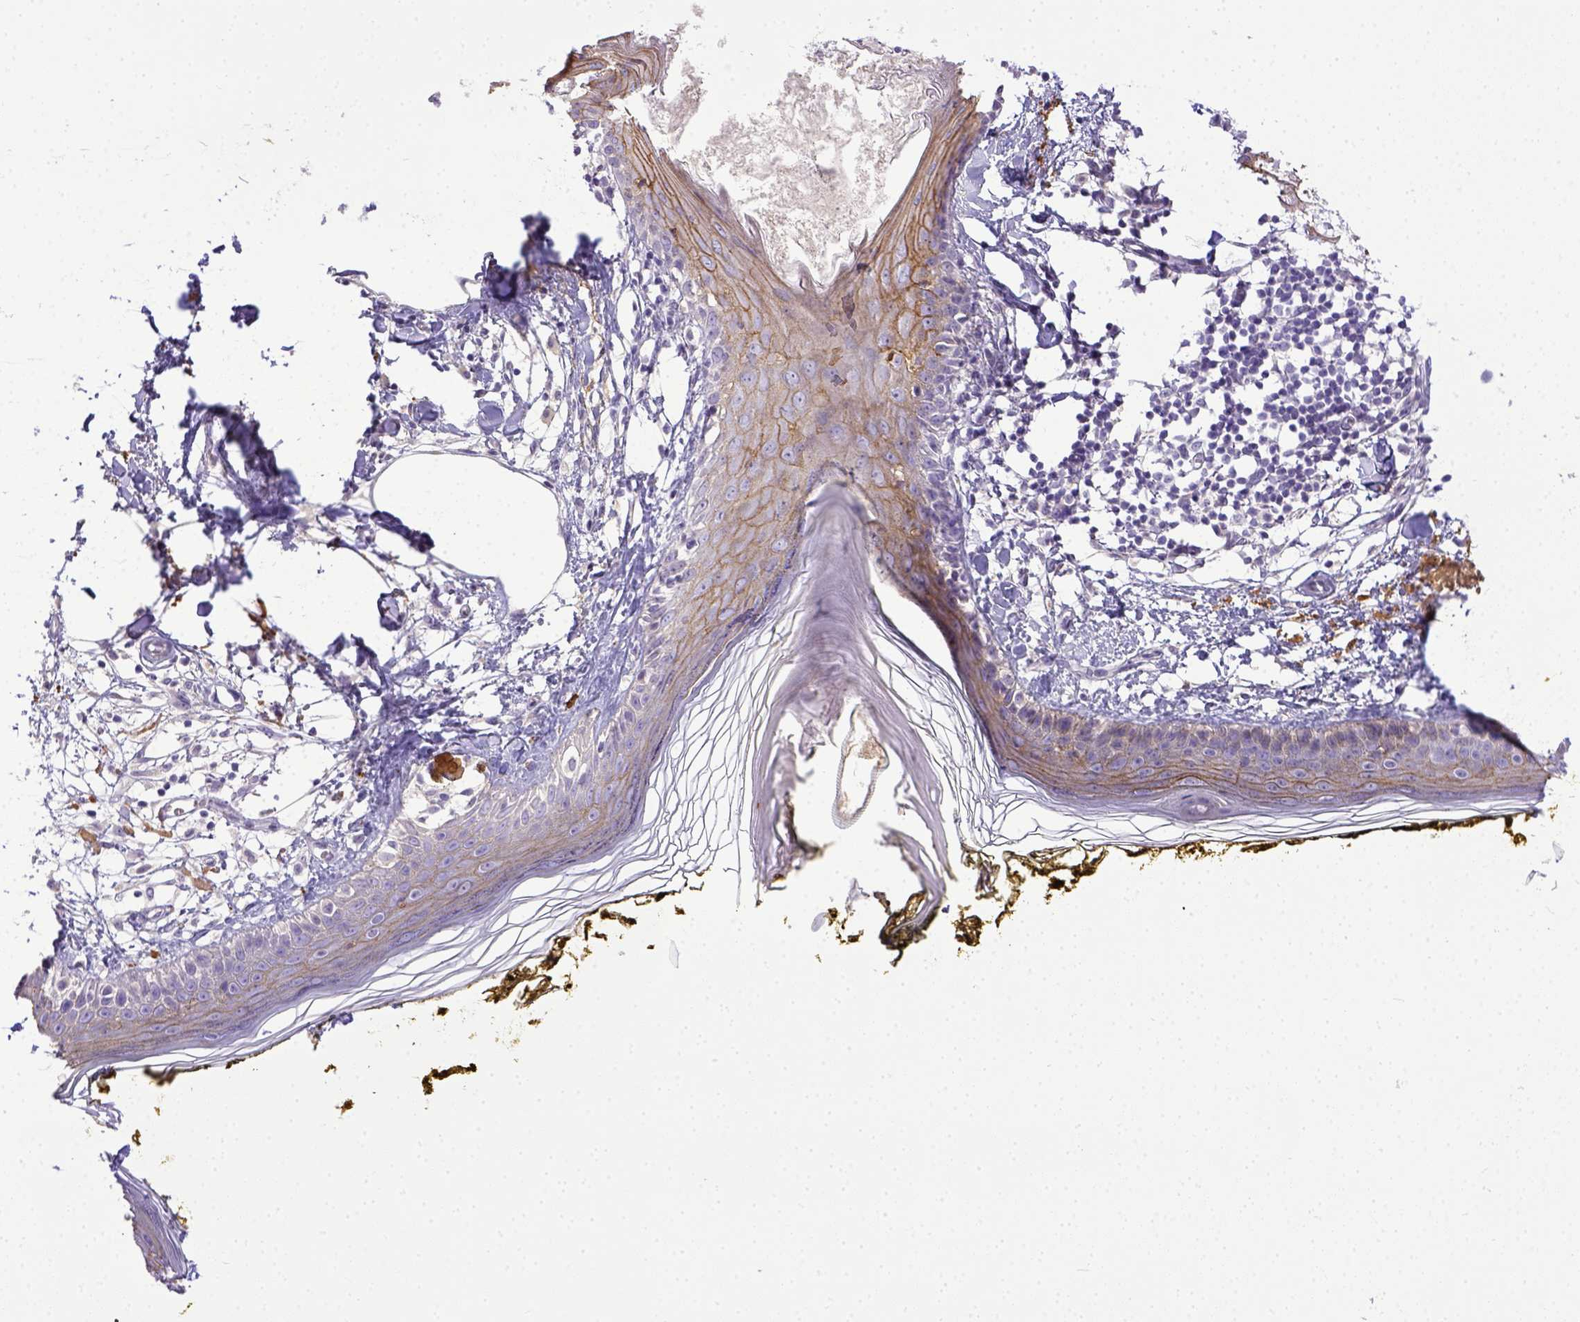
{"staining": {"intensity": "negative", "quantity": "none", "location": "none"}, "tissue": "skin", "cell_type": "Fibroblasts", "image_type": "normal", "snomed": [{"axis": "morphology", "description": "Normal tissue, NOS"}, {"axis": "topography", "description": "Skin"}], "caption": "Immunohistochemistry of benign skin exhibits no staining in fibroblasts.", "gene": "BTN1A1", "patient": {"sex": "male", "age": 76}}